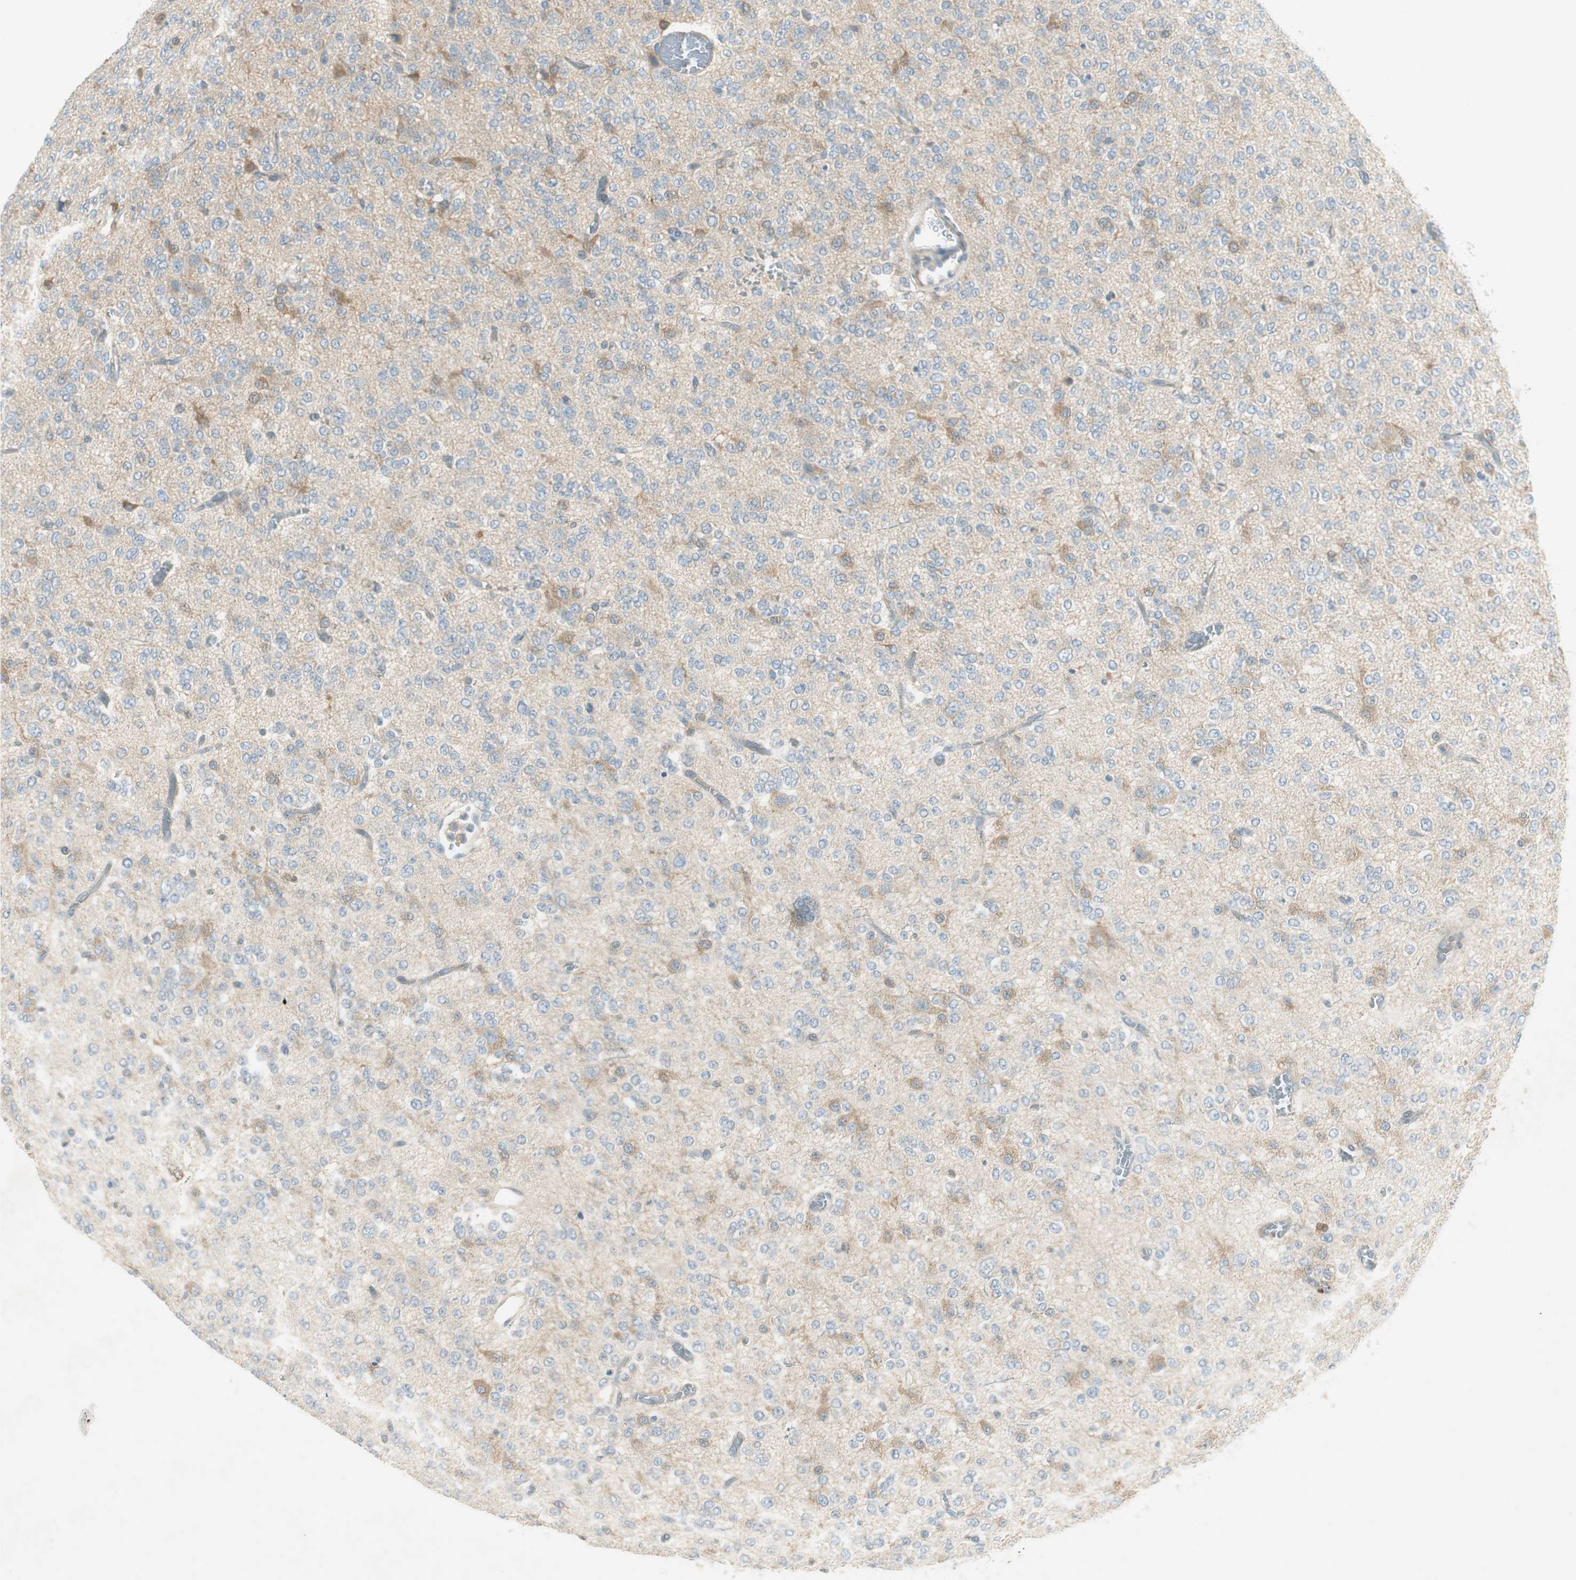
{"staining": {"intensity": "moderate", "quantity": "25%-75%", "location": "cytoplasmic/membranous"}, "tissue": "glioma", "cell_type": "Tumor cells", "image_type": "cancer", "snomed": [{"axis": "morphology", "description": "Glioma, malignant, Low grade"}, {"axis": "topography", "description": "Brain"}], "caption": "High-power microscopy captured an IHC micrograph of glioma, revealing moderate cytoplasmic/membranous positivity in about 25%-75% of tumor cells.", "gene": "STON1-GTF2A1L", "patient": {"sex": "male", "age": 38}}